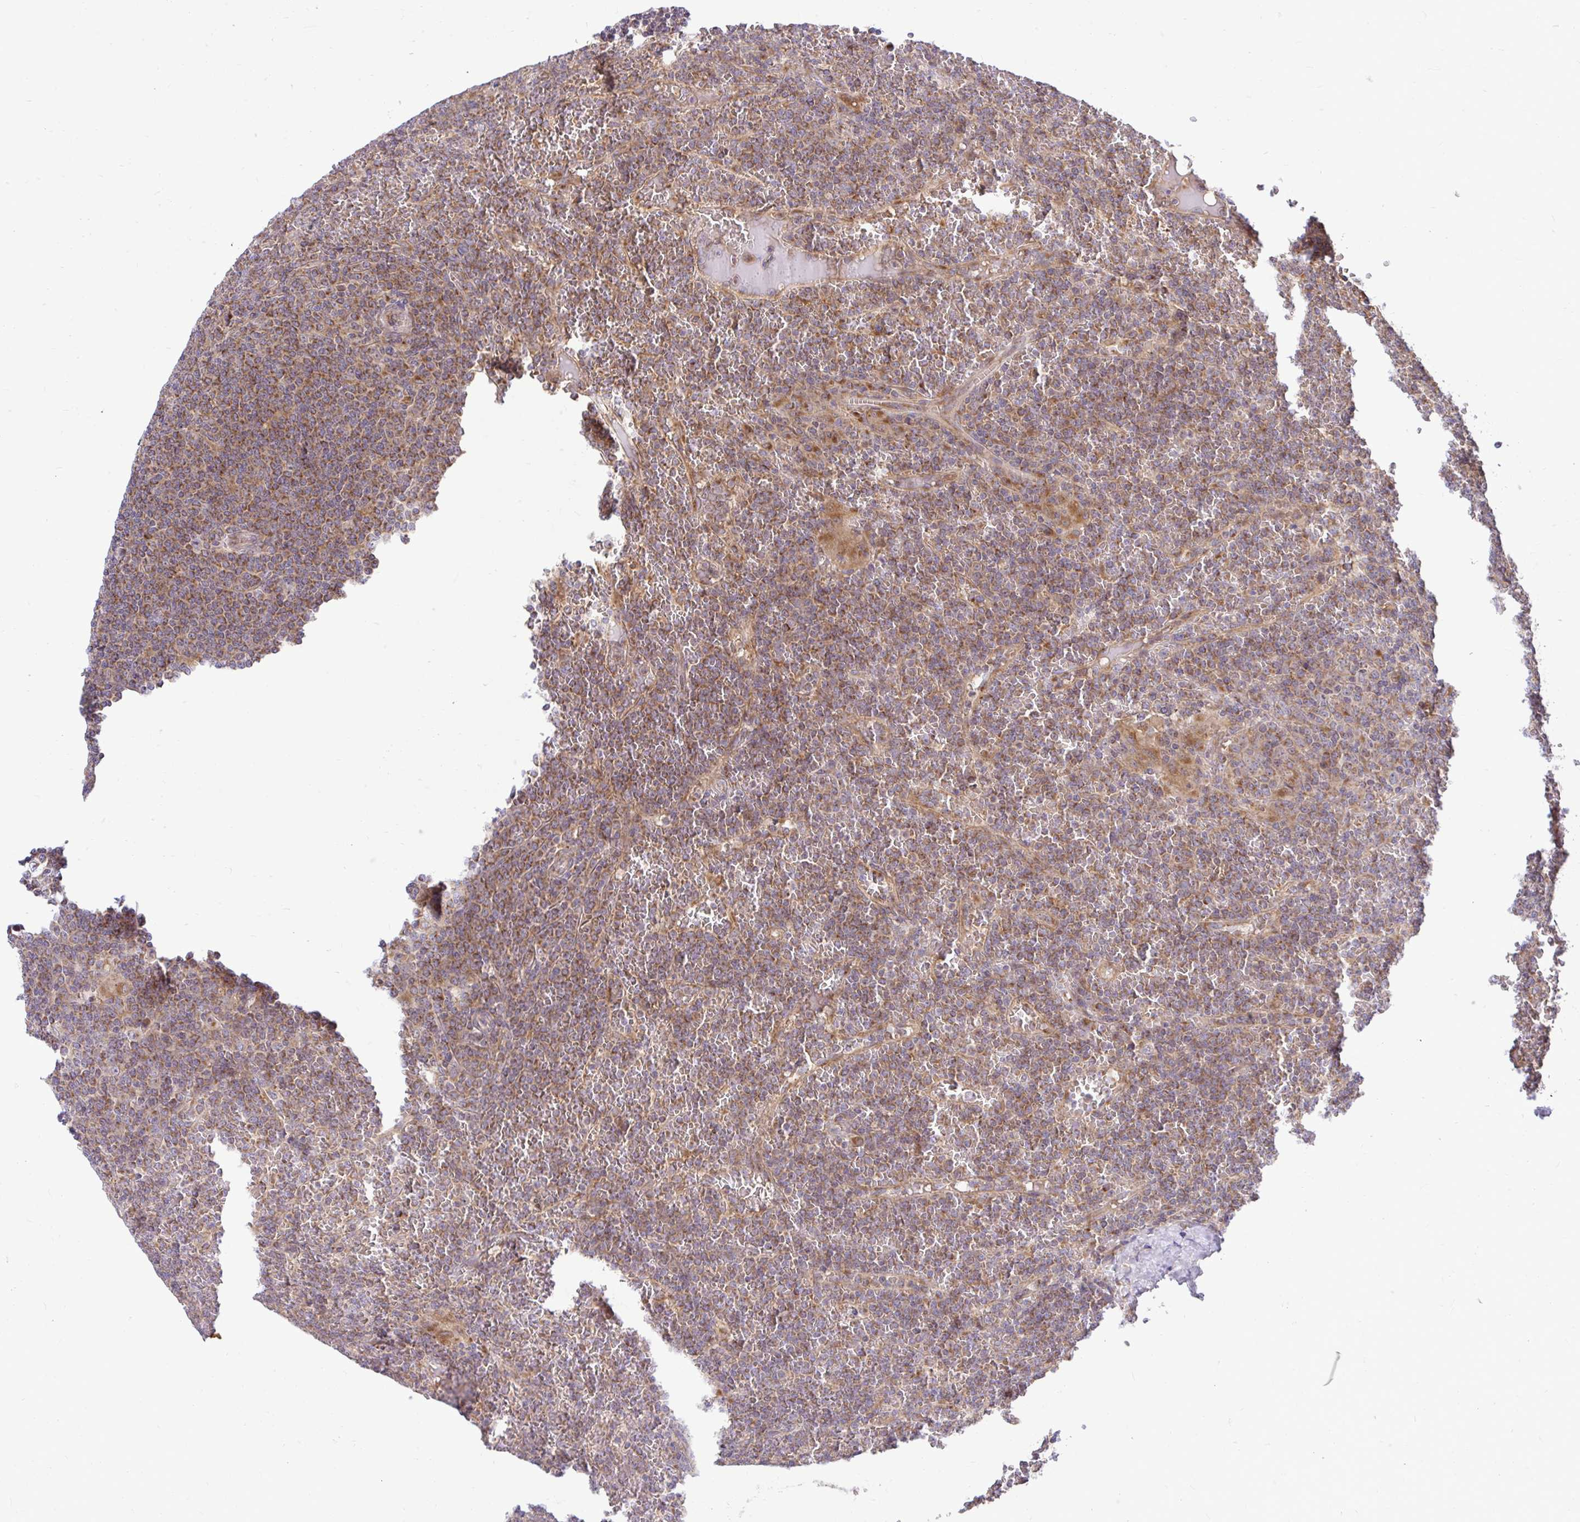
{"staining": {"intensity": "moderate", "quantity": ">75%", "location": "cytoplasmic/membranous"}, "tissue": "lymphoma", "cell_type": "Tumor cells", "image_type": "cancer", "snomed": [{"axis": "morphology", "description": "Malignant lymphoma, non-Hodgkin's type, Low grade"}, {"axis": "topography", "description": "Spleen"}], "caption": "Immunohistochemistry (IHC) of low-grade malignant lymphoma, non-Hodgkin's type exhibits medium levels of moderate cytoplasmic/membranous staining in about >75% of tumor cells. (IHC, brightfield microscopy, high magnification).", "gene": "VTI1B", "patient": {"sex": "female", "age": 19}}